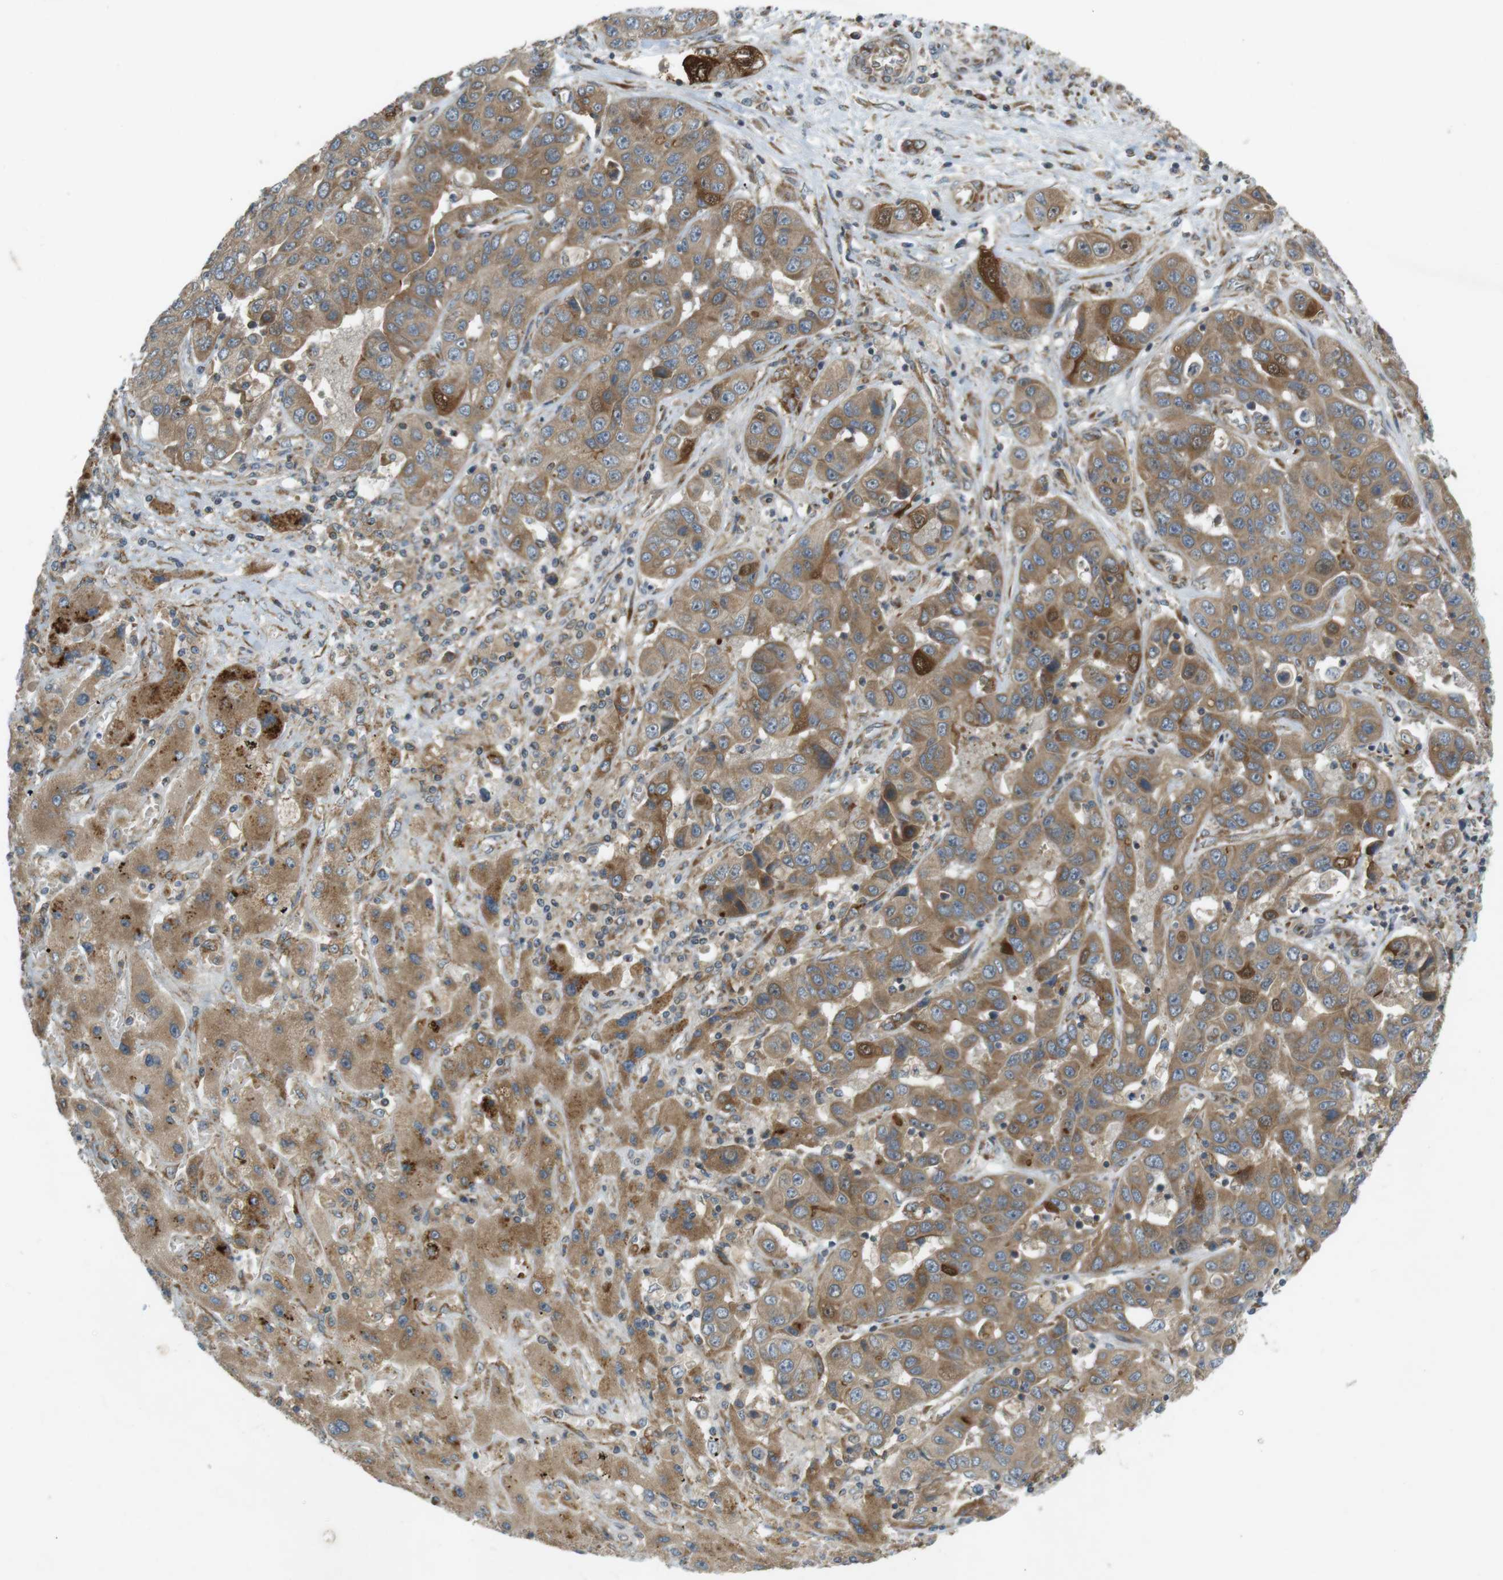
{"staining": {"intensity": "moderate", "quantity": ">75%", "location": "cytoplasmic/membranous,nuclear"}, "tissue": "liver cancer", "cell_type": "Tumor cells", "image_type": "cancer", "snomed": [{"axis": "morphology", "description": "Carcinoma, Hepatocellular, NOS"}, {"axis": "topography", "description": "Liver"}], "caption": "Approximately >75% of tumor cells in hepatocellular carcinoma (liver) reveal moderate cytoplasmic/membranous and nuclear protein positivity as visualized by brown immunohistochemical staining.", "gene": "SLC41A1", "patient": {"sex": "male", "age": 72}}